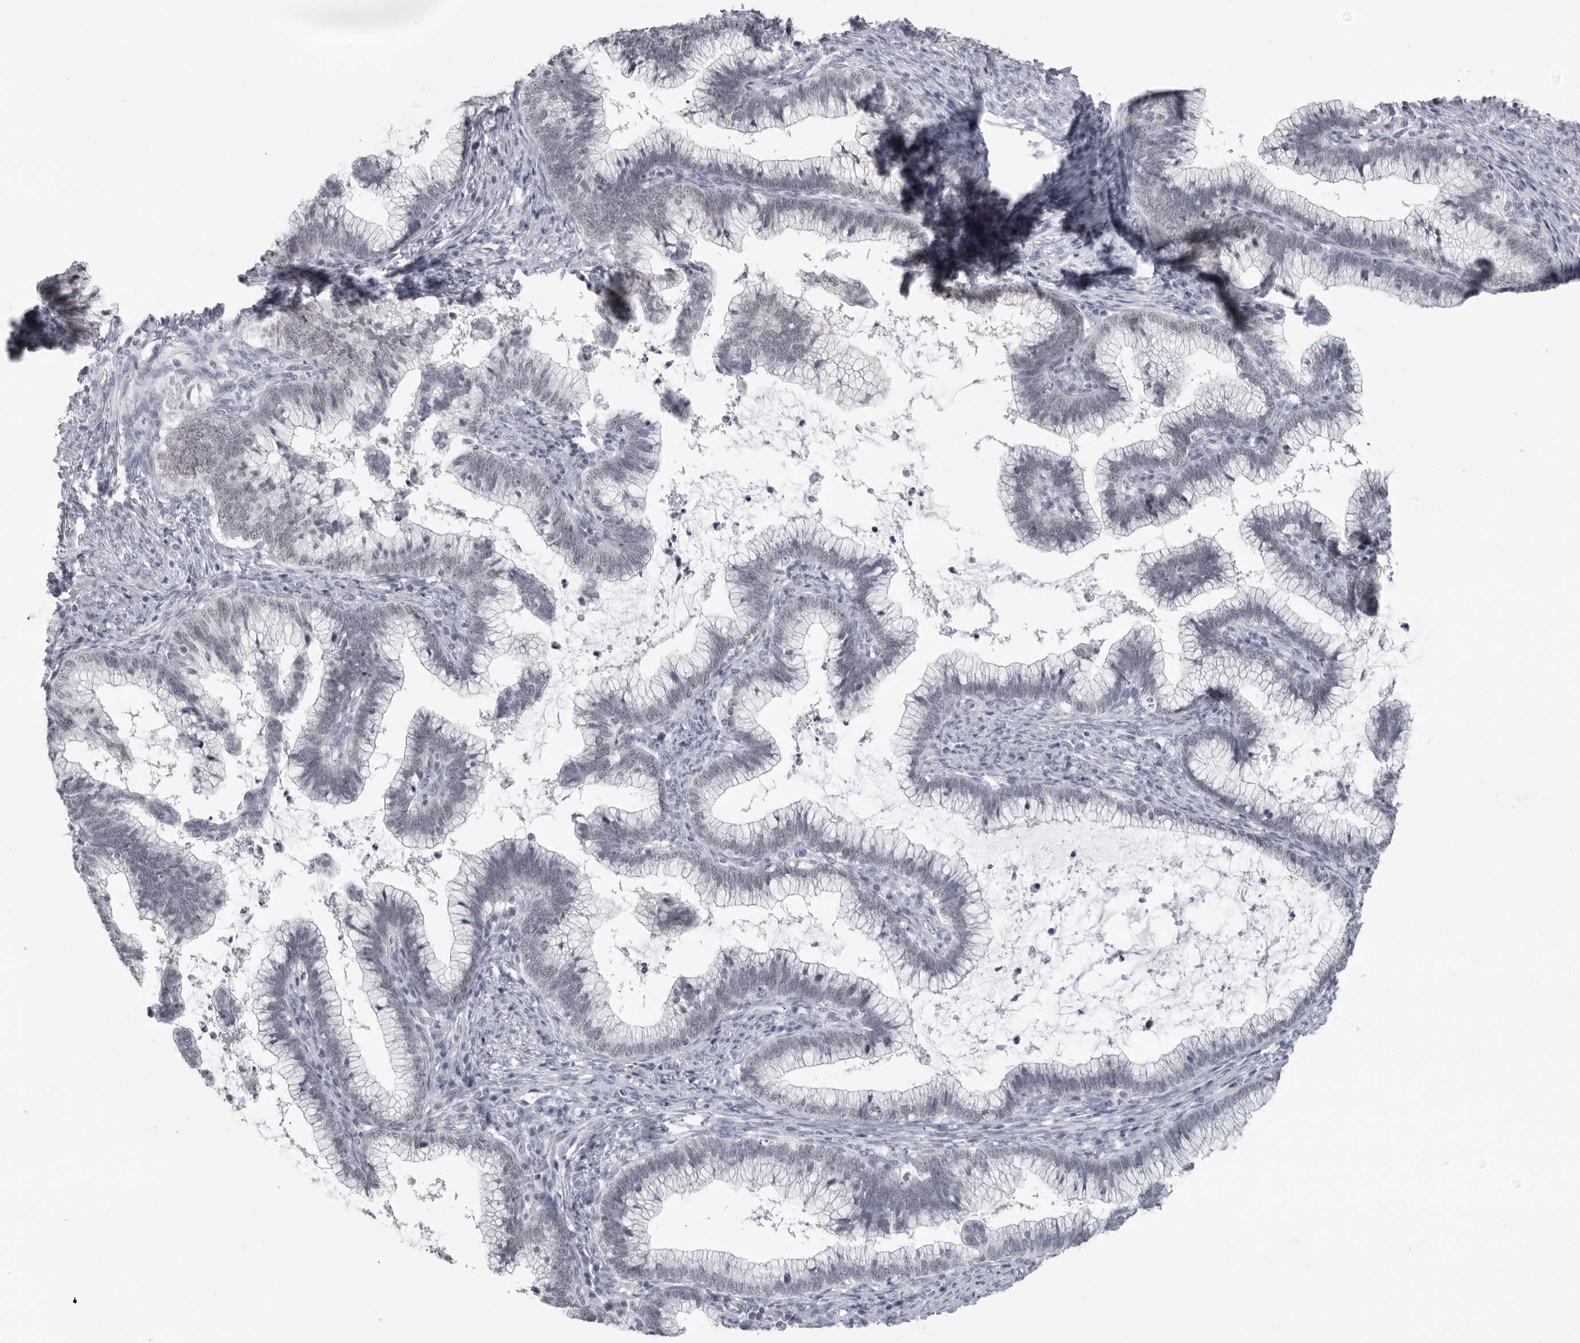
{"staining": {"intensity": "negative", "quantity": "none", "location": "none"}, "tissue": "cervical cancer", "cell_type": "Tumor cells", "image_type": "cancer", "snomed": [{"axis": "morphology", "description": "Adenocarcinoma, NOS"}, {"axis": "topography", "description": "Cervix"}], "caption": "High power microscopy histopathology image of an immunohistochemistry (IHC) photomicrograph of cervical adenocarcinoma, revealing no significant positivity in tumor cells. (Immunohistochemistry (ihc), brightfield microscopy, high magnification).", "gene": "ESPN", "patient": {"sex": "female", "age": 36}}